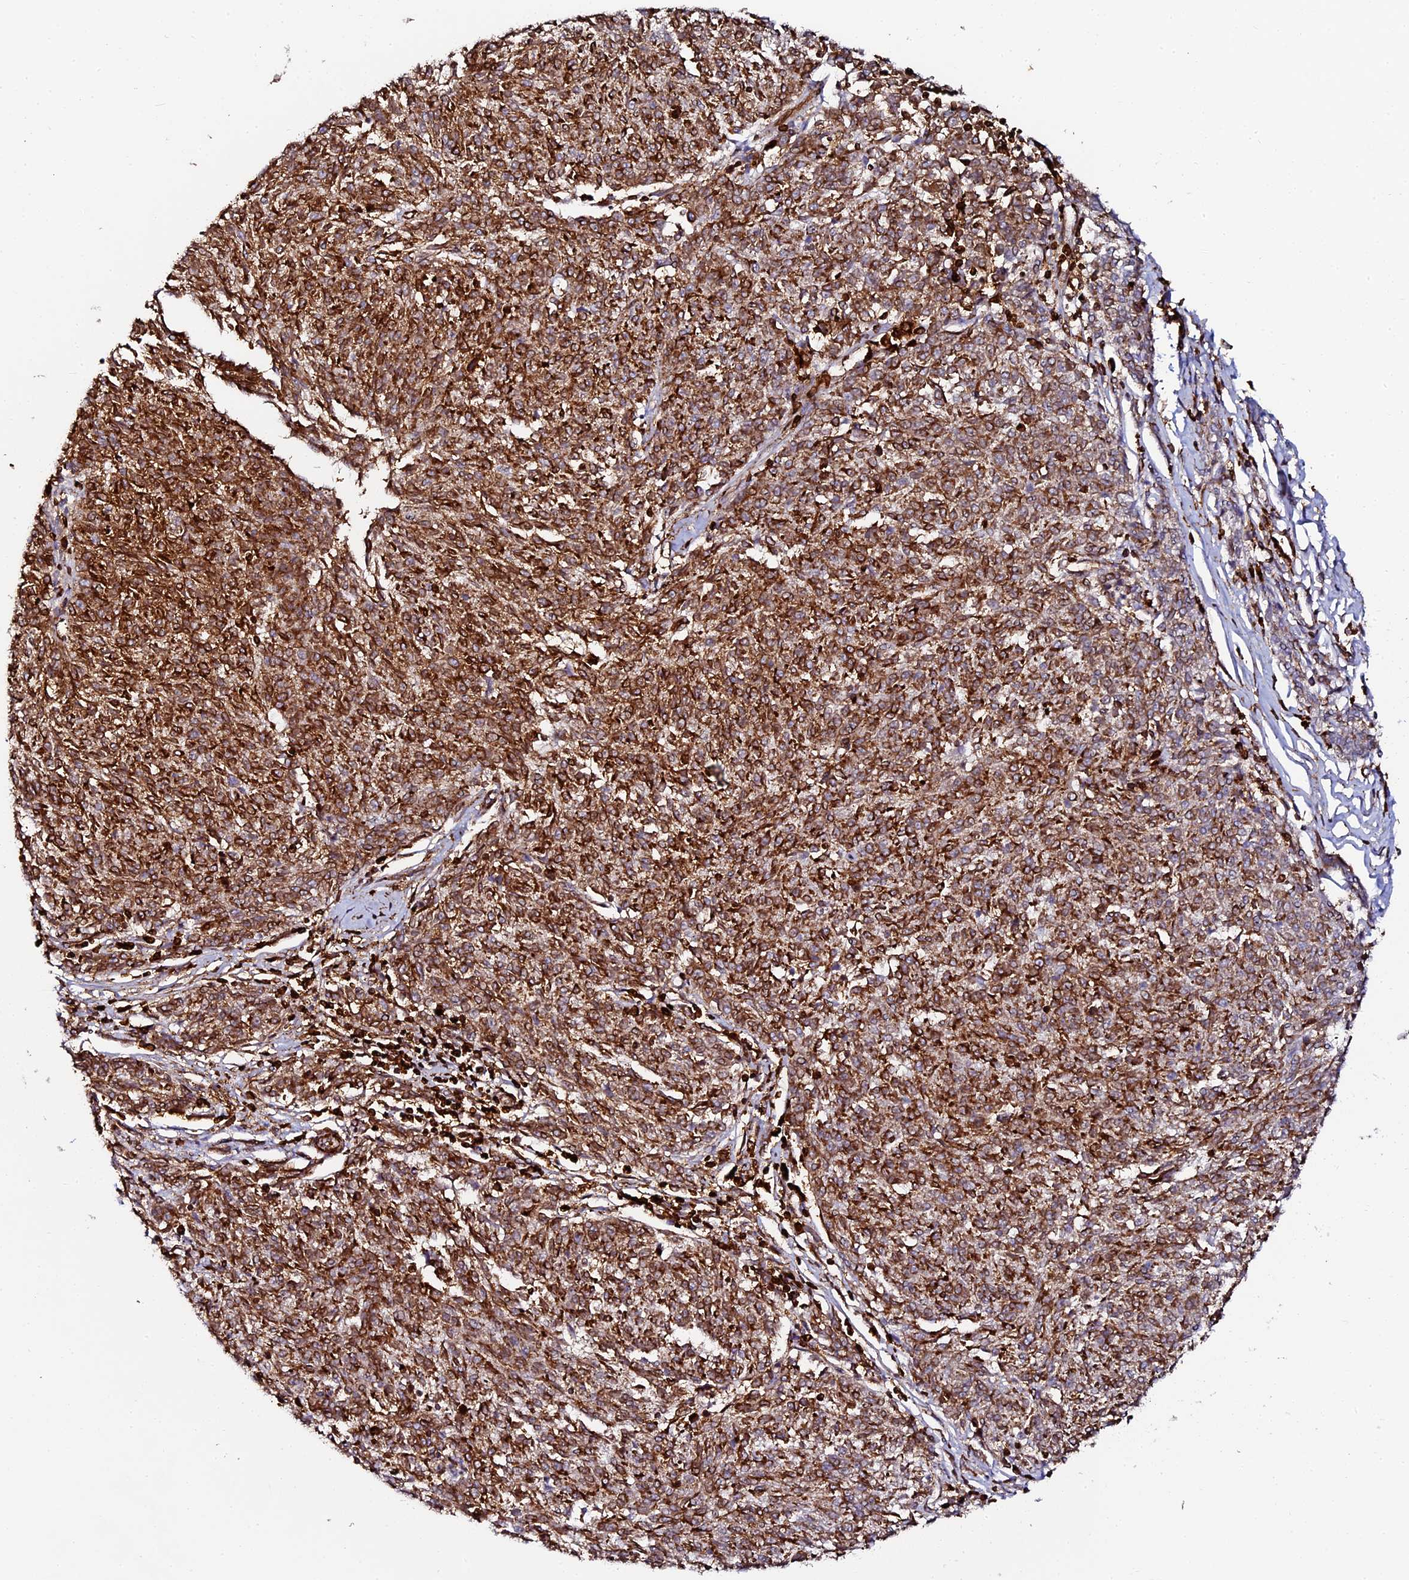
{"staining": {"intensity": "strong", "quantity": ">75%", "location": "cytoplasmic/membranous"}, "tissue": "melanoma", "cell_type": "Tumor cells", "image_type": "cancer", "snomed": [{"axis": "morphology", "description": "Malignant melanoma, NOS"}, {"axis": "topography", "description": "Skin"}], "caption": "A micrograph of melanoma stained for a protein demonstrates strong cytoplasmic/membranous brown staining in tumor cells.", "gene": "AAAS", "patient": {"sex": "female", "age": 72}}